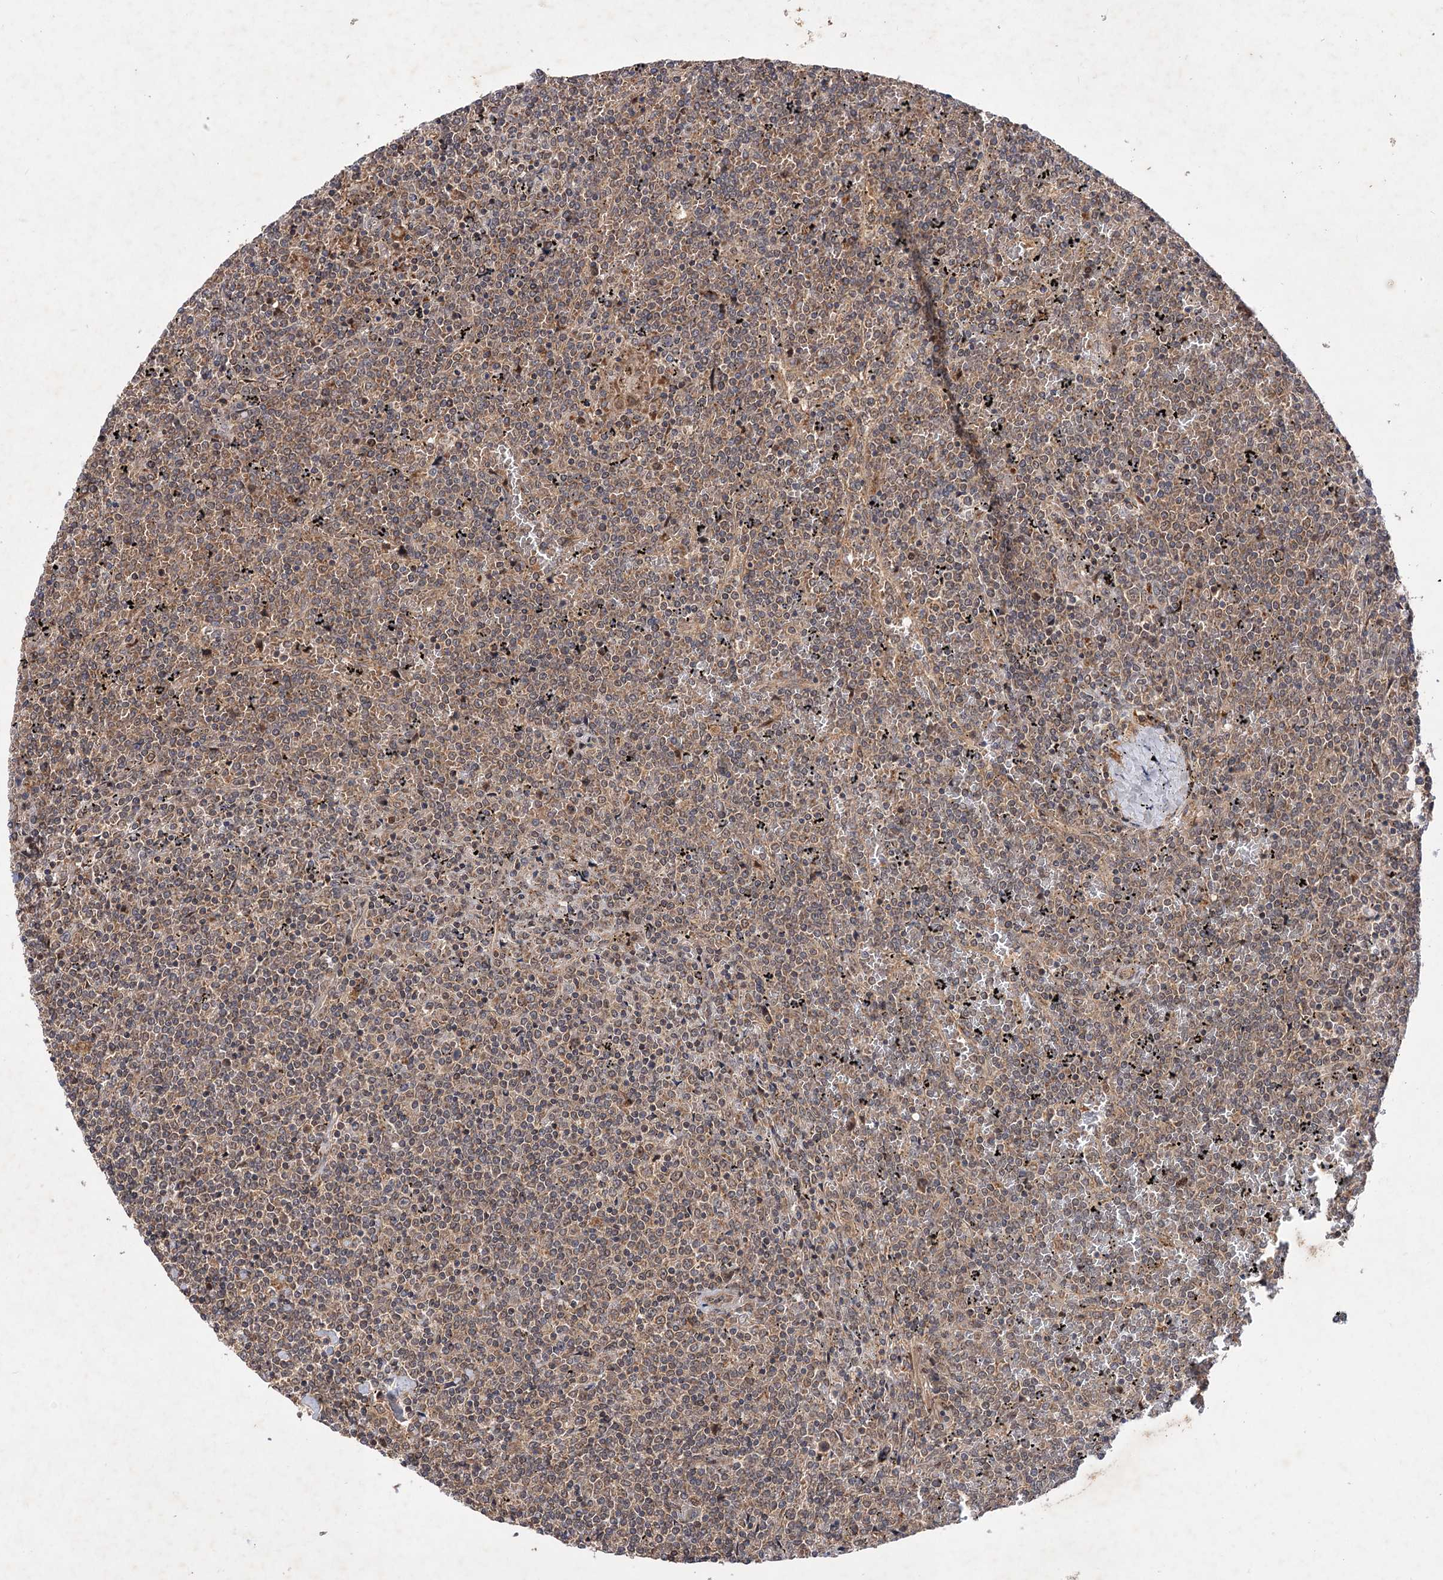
{"staining": {"intensity": "weak", "quantity": "25%-75%", "location": "nuclear"}, "tissue": "lymphoma", "cell_type": "Tumor cells", "image_type": "cancer", "snomed": [{"axis": "morphology", "description": "Malignant lymphoma, non-Hodgkin's type, Low grade"}, {"axis": "topography", "description": "Spleen"}], "caption": "Tumor cells exhibit low levels of weak nuclear positivity in about 25%-75% of cells in human low-grade malignant lymphoma, non-Hodgkin's type.", "gene": "FBXW8", "patient": {"sex": "female", "age": 19}}